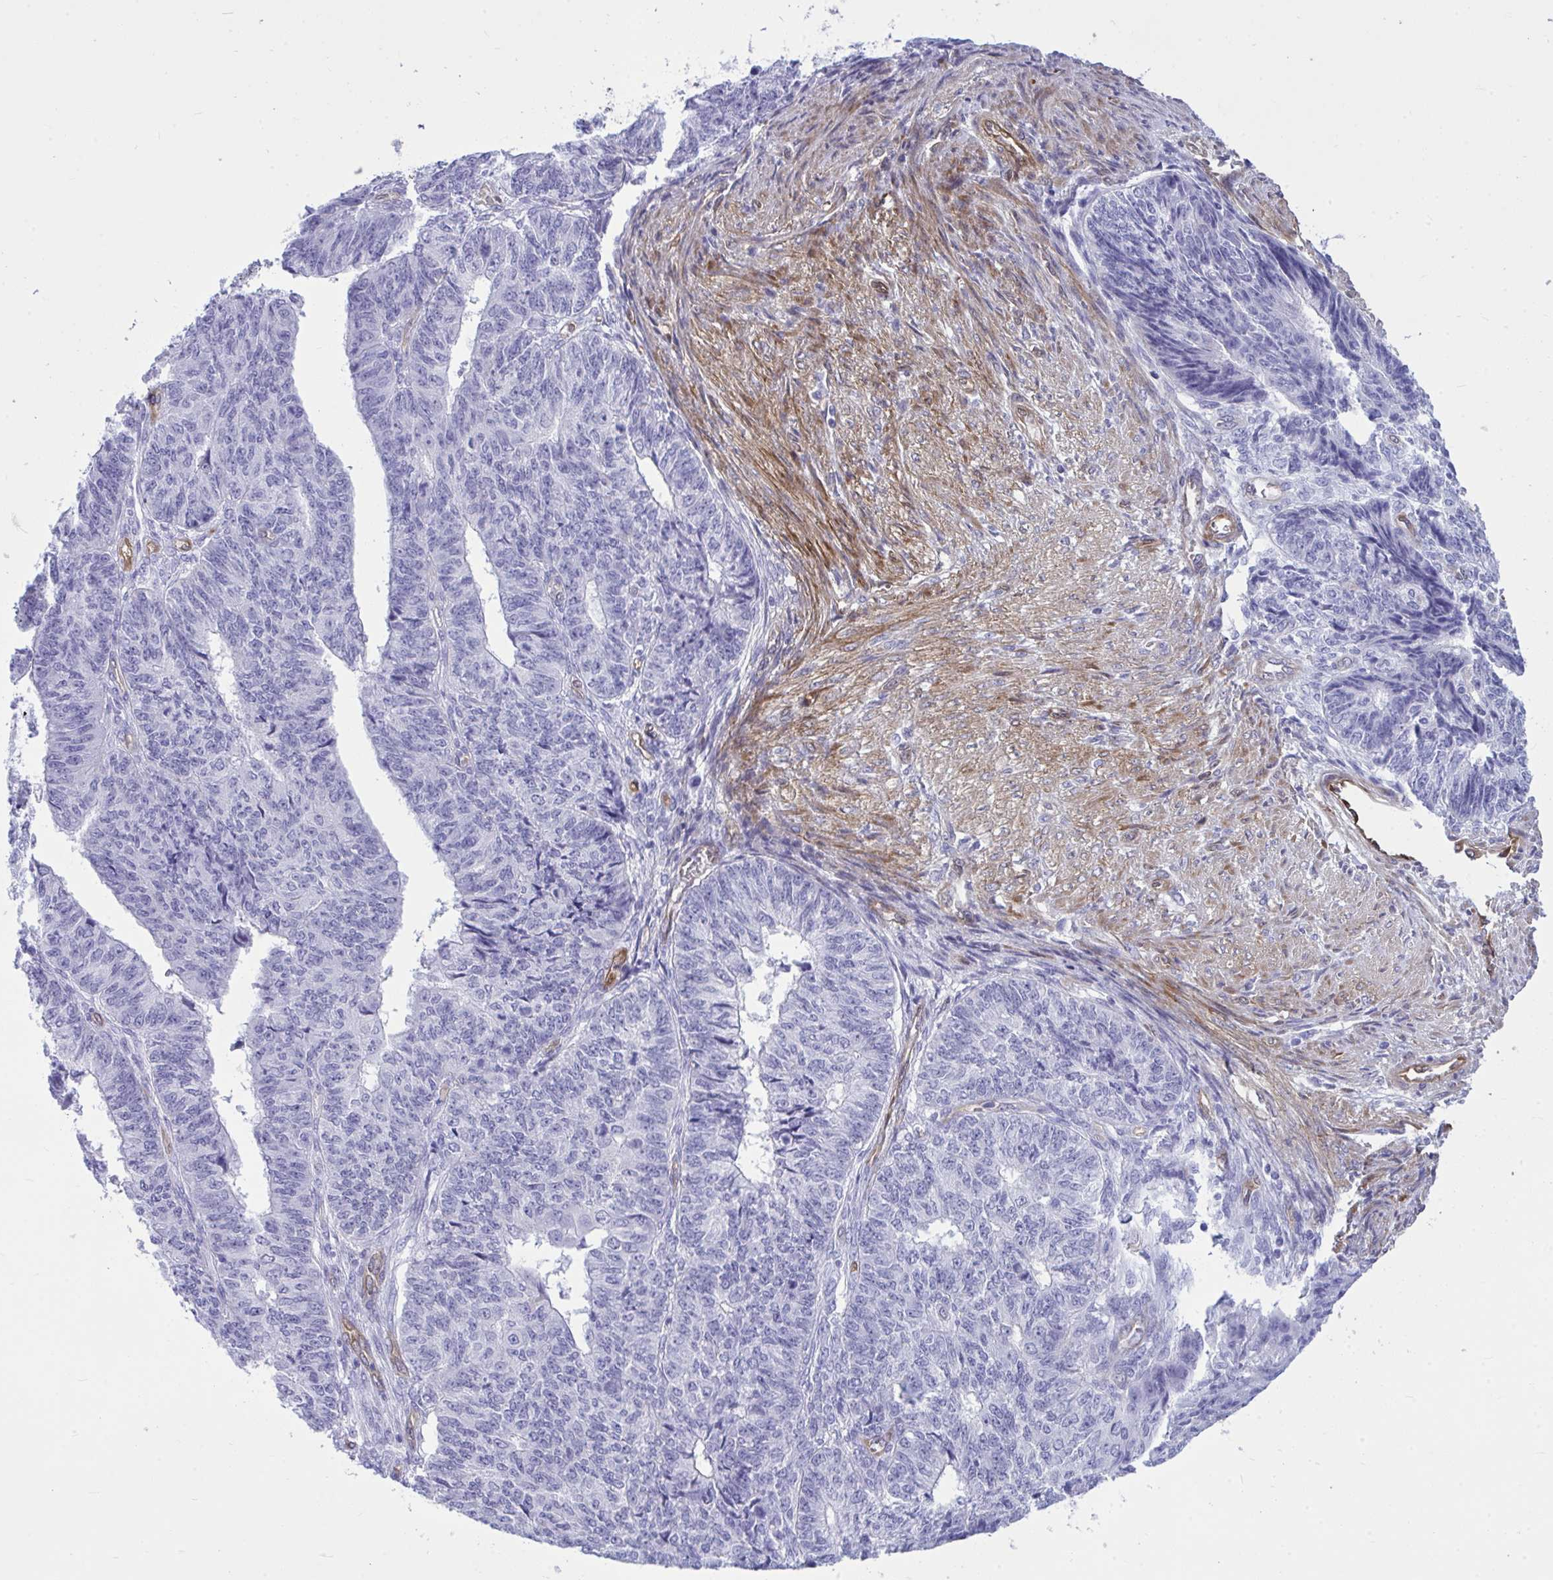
{"staining": {"intensity": "negative", "quantity": "none", "location": "none"}, "tissue": "endometrial cancer", "cell_type": "Tumor cells", "image_type": "cancer", "snomed": [{"axis": "morphology", "description": "Adenocarcinoma, NOS"}, {"axis": "topography", "description": "Endometrium"}], "caption": "Human endometrial adenocarcinoma stained for a protein using immunohistochemistry reveals no staining in tumor cells.", "gene": "LIMS2", "patient": {"sex": "female", "age": 32}}